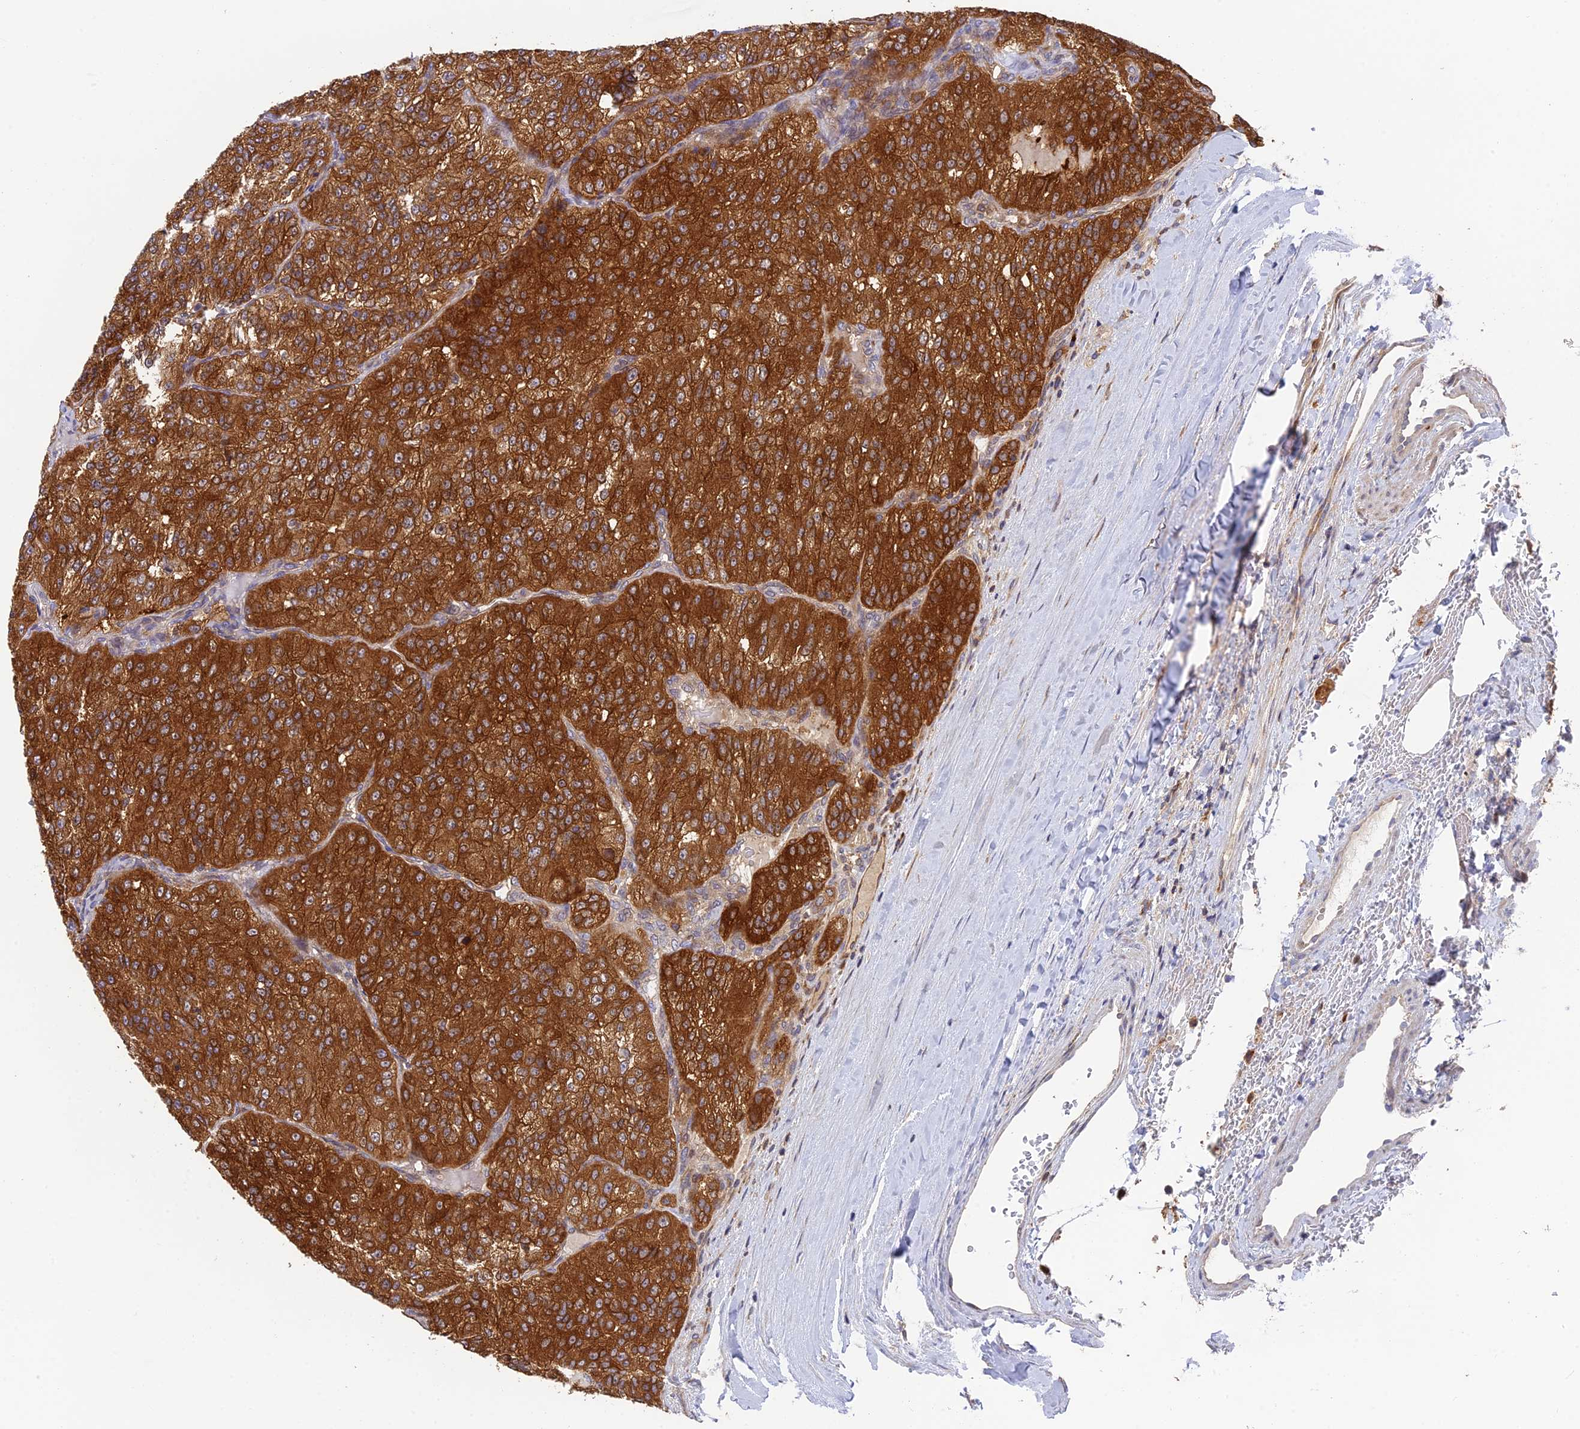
{"staining": {"intensity": "strong", "quantity": ">75%", "location": "cytoplasmic/membranous"}, "tissue": "renal cancer", "cell_type": "Tumor cells", "image_type": "cancer", "snomed": [{"axis": "morphology", "description": "Adenocarcinoma, NOS"}, {"axis": "topography", "description": "Kidney"}], "caption": "Immunohistochemistry (IHC) image of neoplastic tissue: human renal cancer (adenocarcinoma) stained using IHC exhibits high levels of strong protein expression localized specifically in the cytoplasmic/membranous of tumor cells, appearing as a cytoplasmic/membranous brown color.", "gene": "IPO5", "patient": {"sex": "female", "age": 63}}